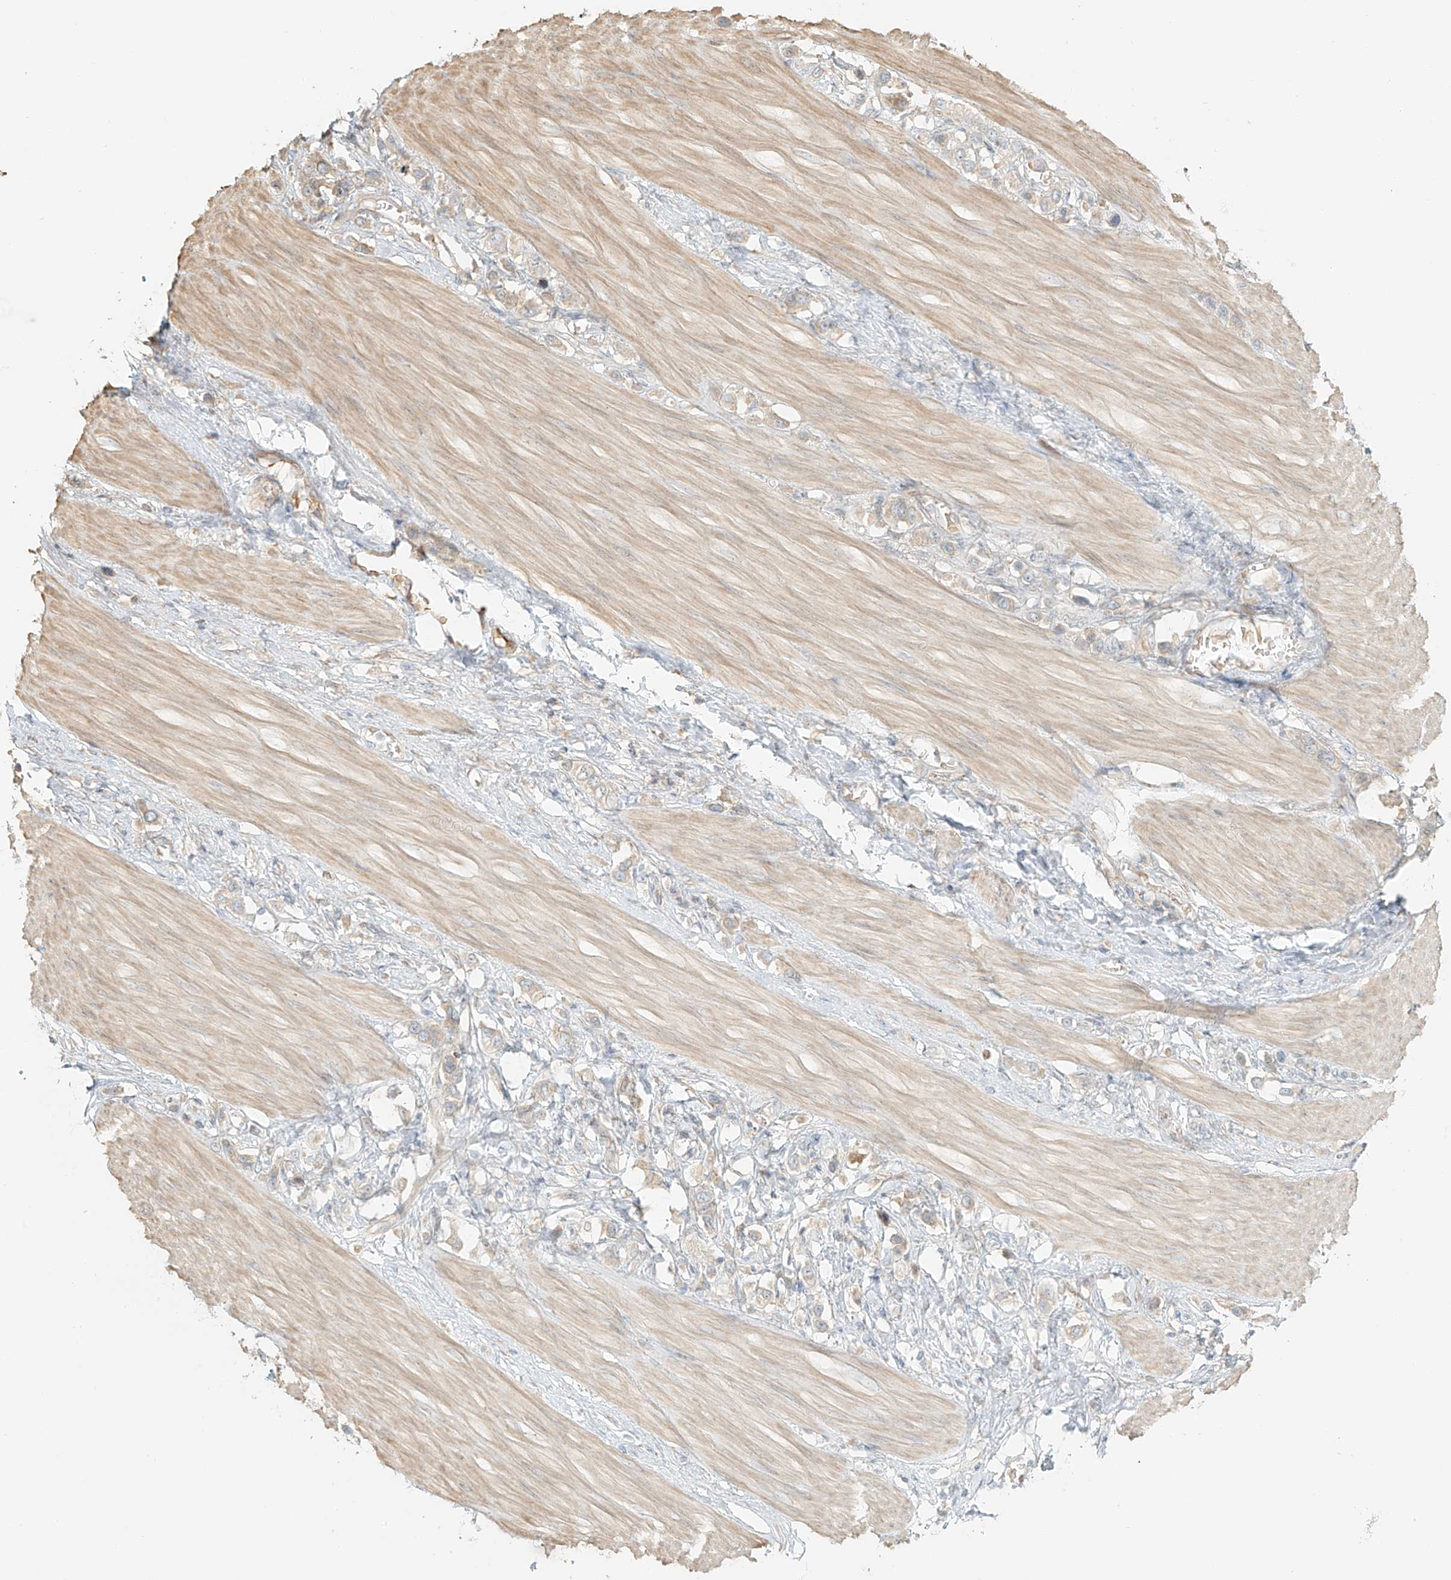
{"staining": {"intensity": "weak", "quantity": "<25%", "location": "cytoplasmic/membranous"}, "tissue": "stomach cancer", "cell_type": "Tumor cells", "image_type": "cancer", "snomed": [{"axis": "morphology", "description": "Adenocarcinoma, NOS"}, {"axis": "topography", "description": "Stomach"}], "caption": "This is a image of IHC staining of adenocarcinoma (stomach), which shows no staining in tumor cells.", "gene": "UPK1B", "patient": {"sex": "female", "age": 65}}